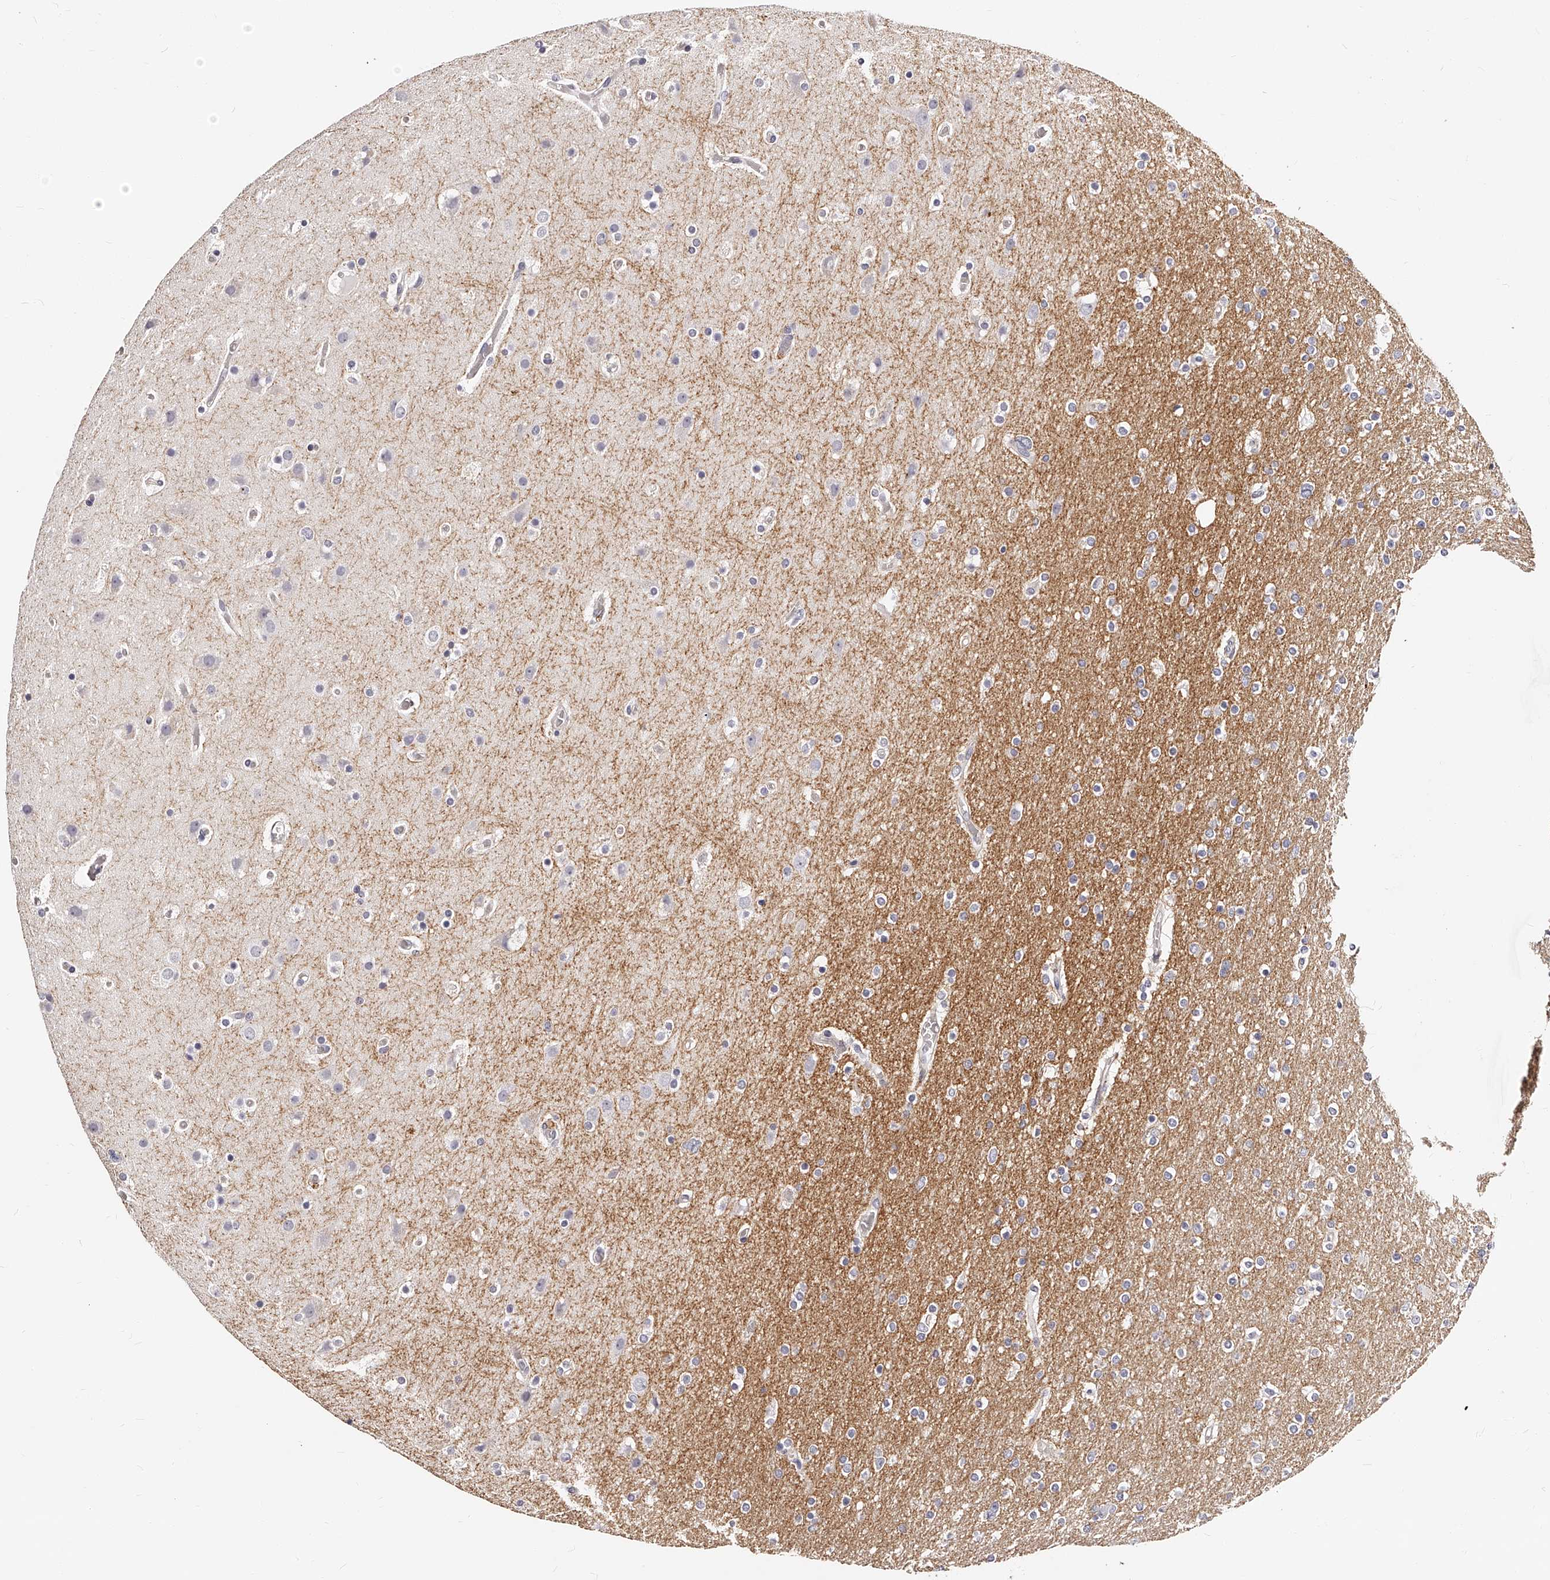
{"staining": {"intensity": "negative", "quantity": "none", "location": "none"}, "tissue": "glioma", "cell_type": "Tumor cells", "image_type": "cancer", "snomed": [{"axis": "morphology", "description": "Glioma, malignant, High grade"}, {"axis": "topography", "description": "Cerebral cortex"}], "caption": "Immunohistochemistry (IHC) histopathology image of malignant glioma (high-grade) stained for a protein (brown), which demonstrates no positivity in tumor cells.", "gene": "CD82", "patient": {"sex": "female", "age": 36}}